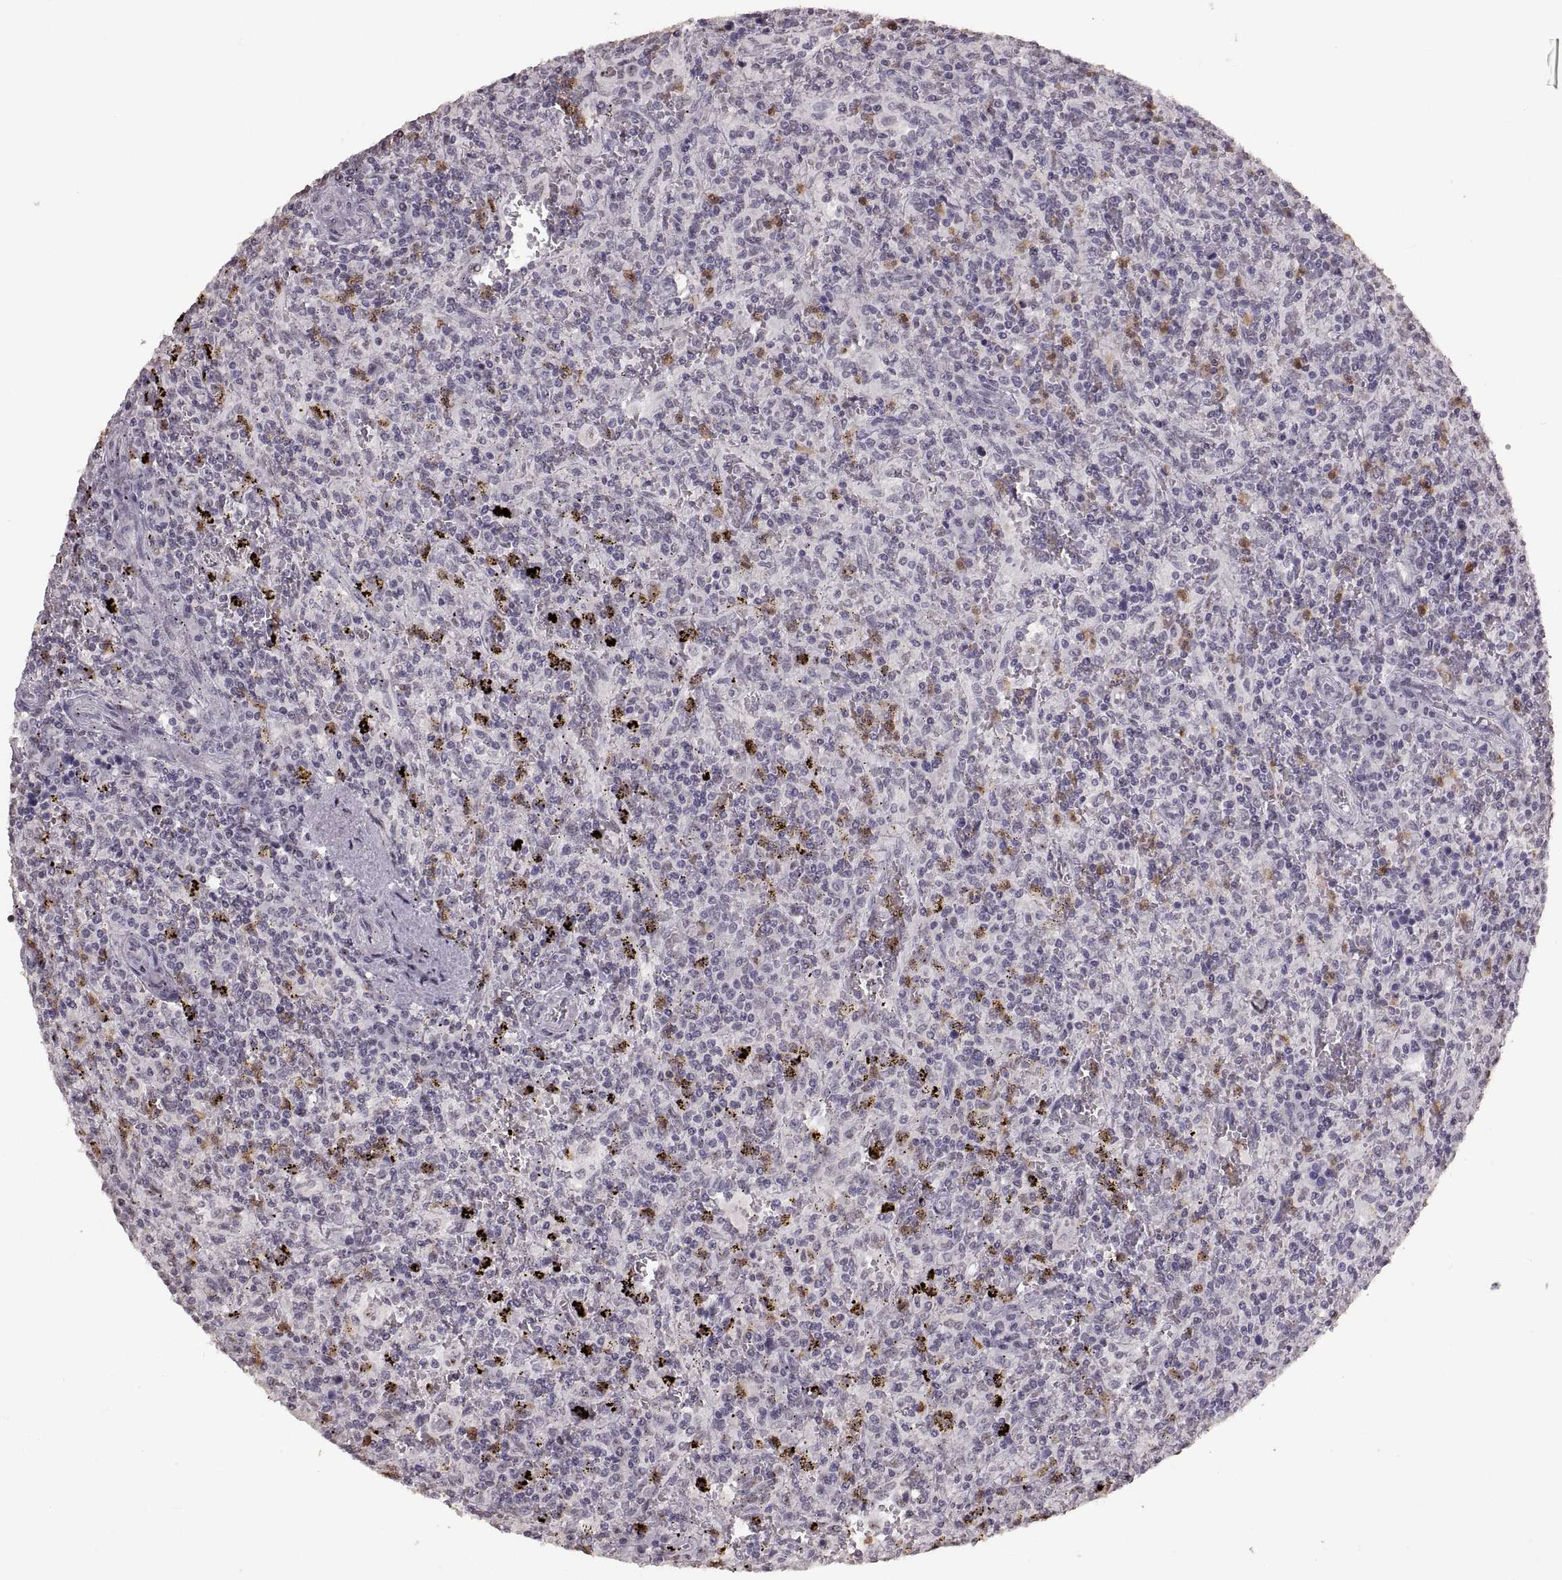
{"staining": {"intensity": "negative", "quantity": "none", "location": "none"}, "tissue": "lymphoma", "cell_type": "Tumor cells", "image_type": "cancer", "snomed": [{"axis": "morphology", "description": "Malignant lymphoma, non-Hodgkin's type, Low grade"}, {"axis": "topography", "description": "Spleen"}], "caption": "Immunohistochemistry micrograph of neoplastic tissue: malignant lymphoma, non-Hodgkin's type (low-grade) stained with DAB exhibits no significant protein expression in tumor cells.", "gene": "PALS1", "patient": {"sex": "male", "age": 62}}